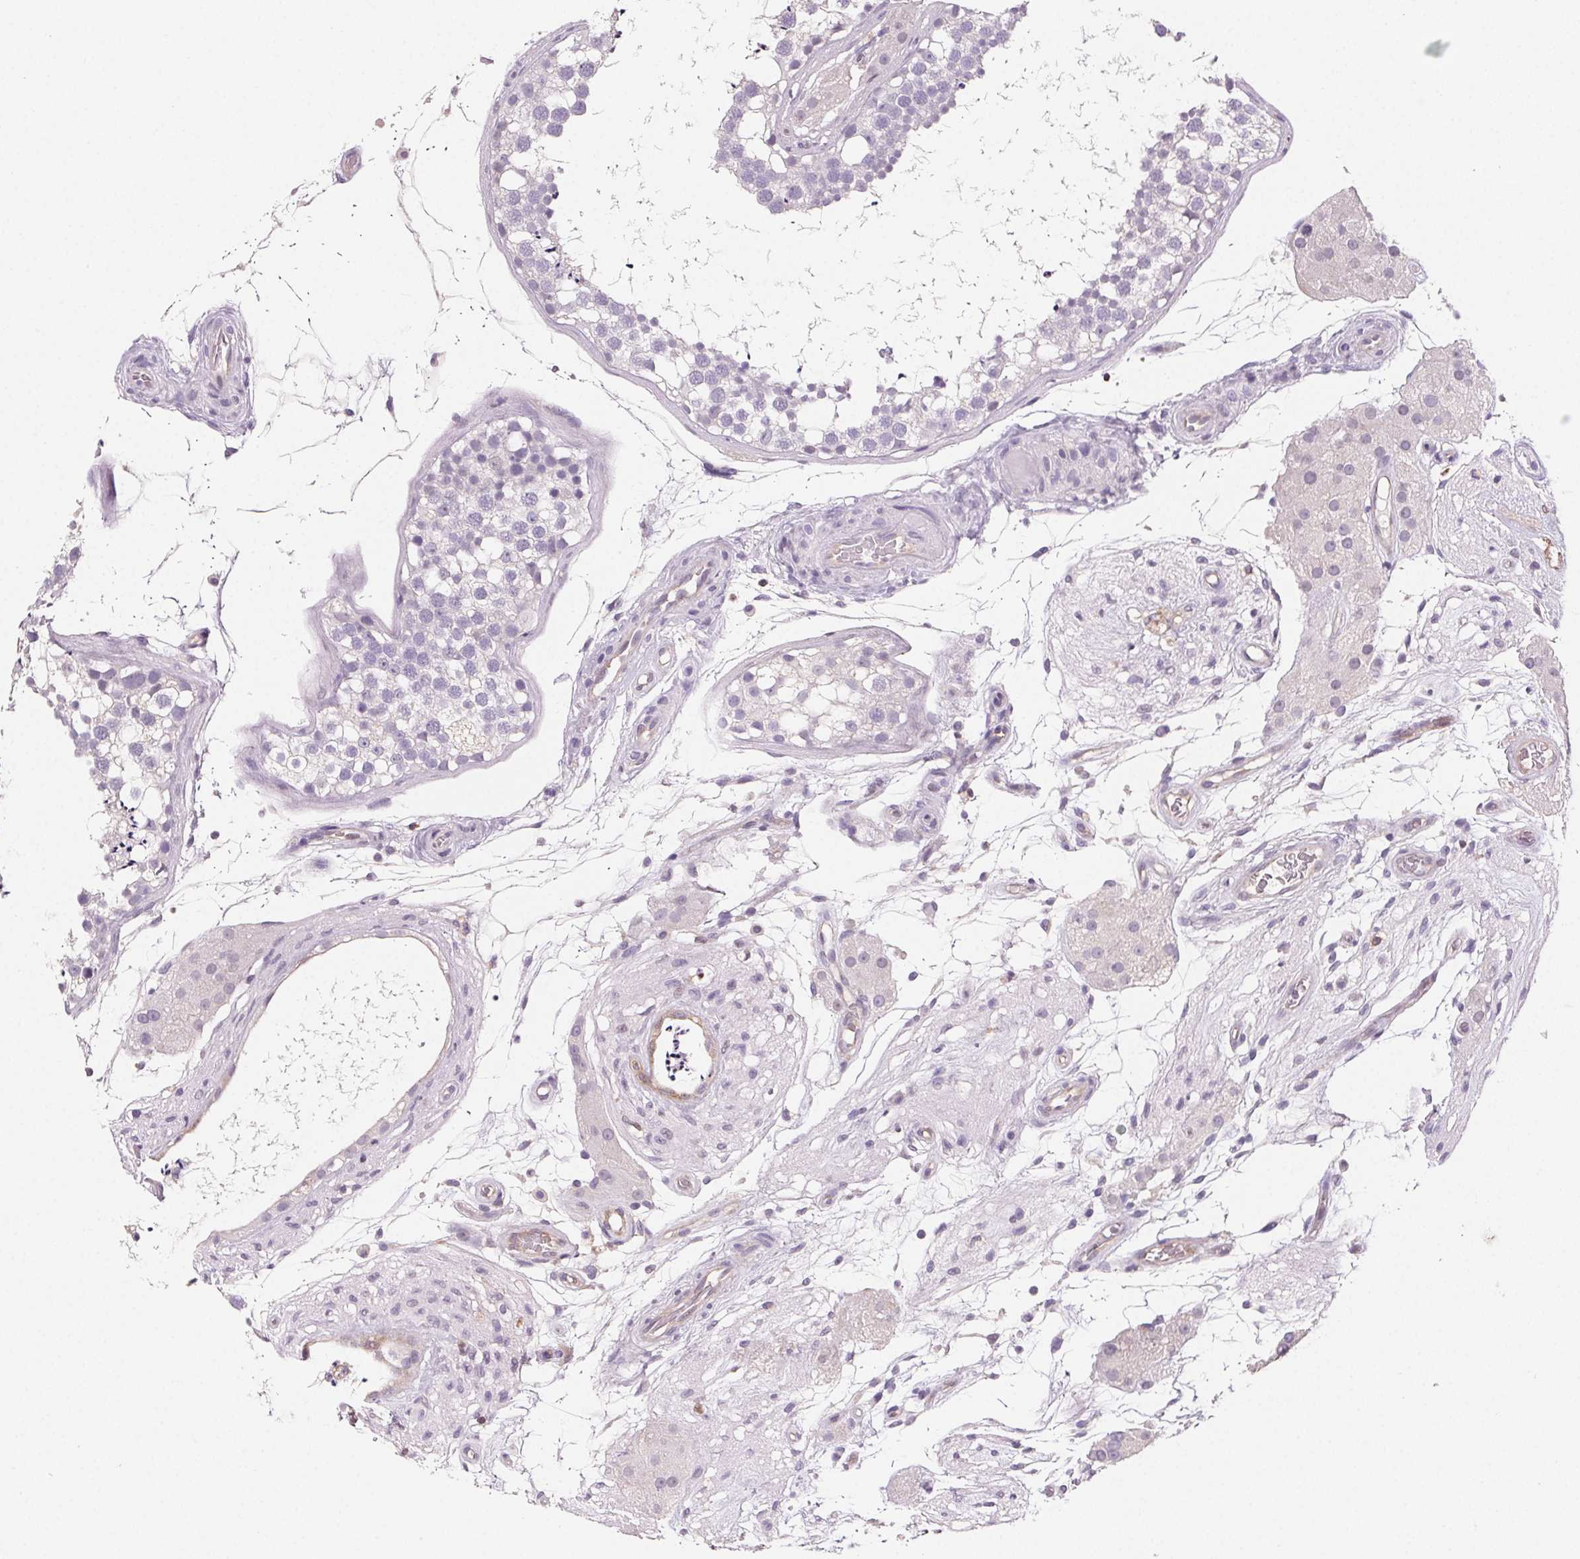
{"staining": {"intensity": "negative", "quantity": "none", "location": "none"}, "tissue": "testis", "cell_type": "Cells in seminiferous ducts", "image_type": "normal", "snomed": [{"axis": "morphology", "description": "Normal tissue, NOS"}, {"axis": "morphology", "description": "Seminoma, NOS"}, {"axis": "topography", "description": "Testis"}], "caption": "IHC of unremarkable testis demonstrates no positivity in cells in seminiferous ducts. (DAB (3,3'-diaminobenzidine) IHC visualized using brightfield microscopy, high magnification).", "gene": "GBP1", "patient": {"sex": "male", "age": 65}}